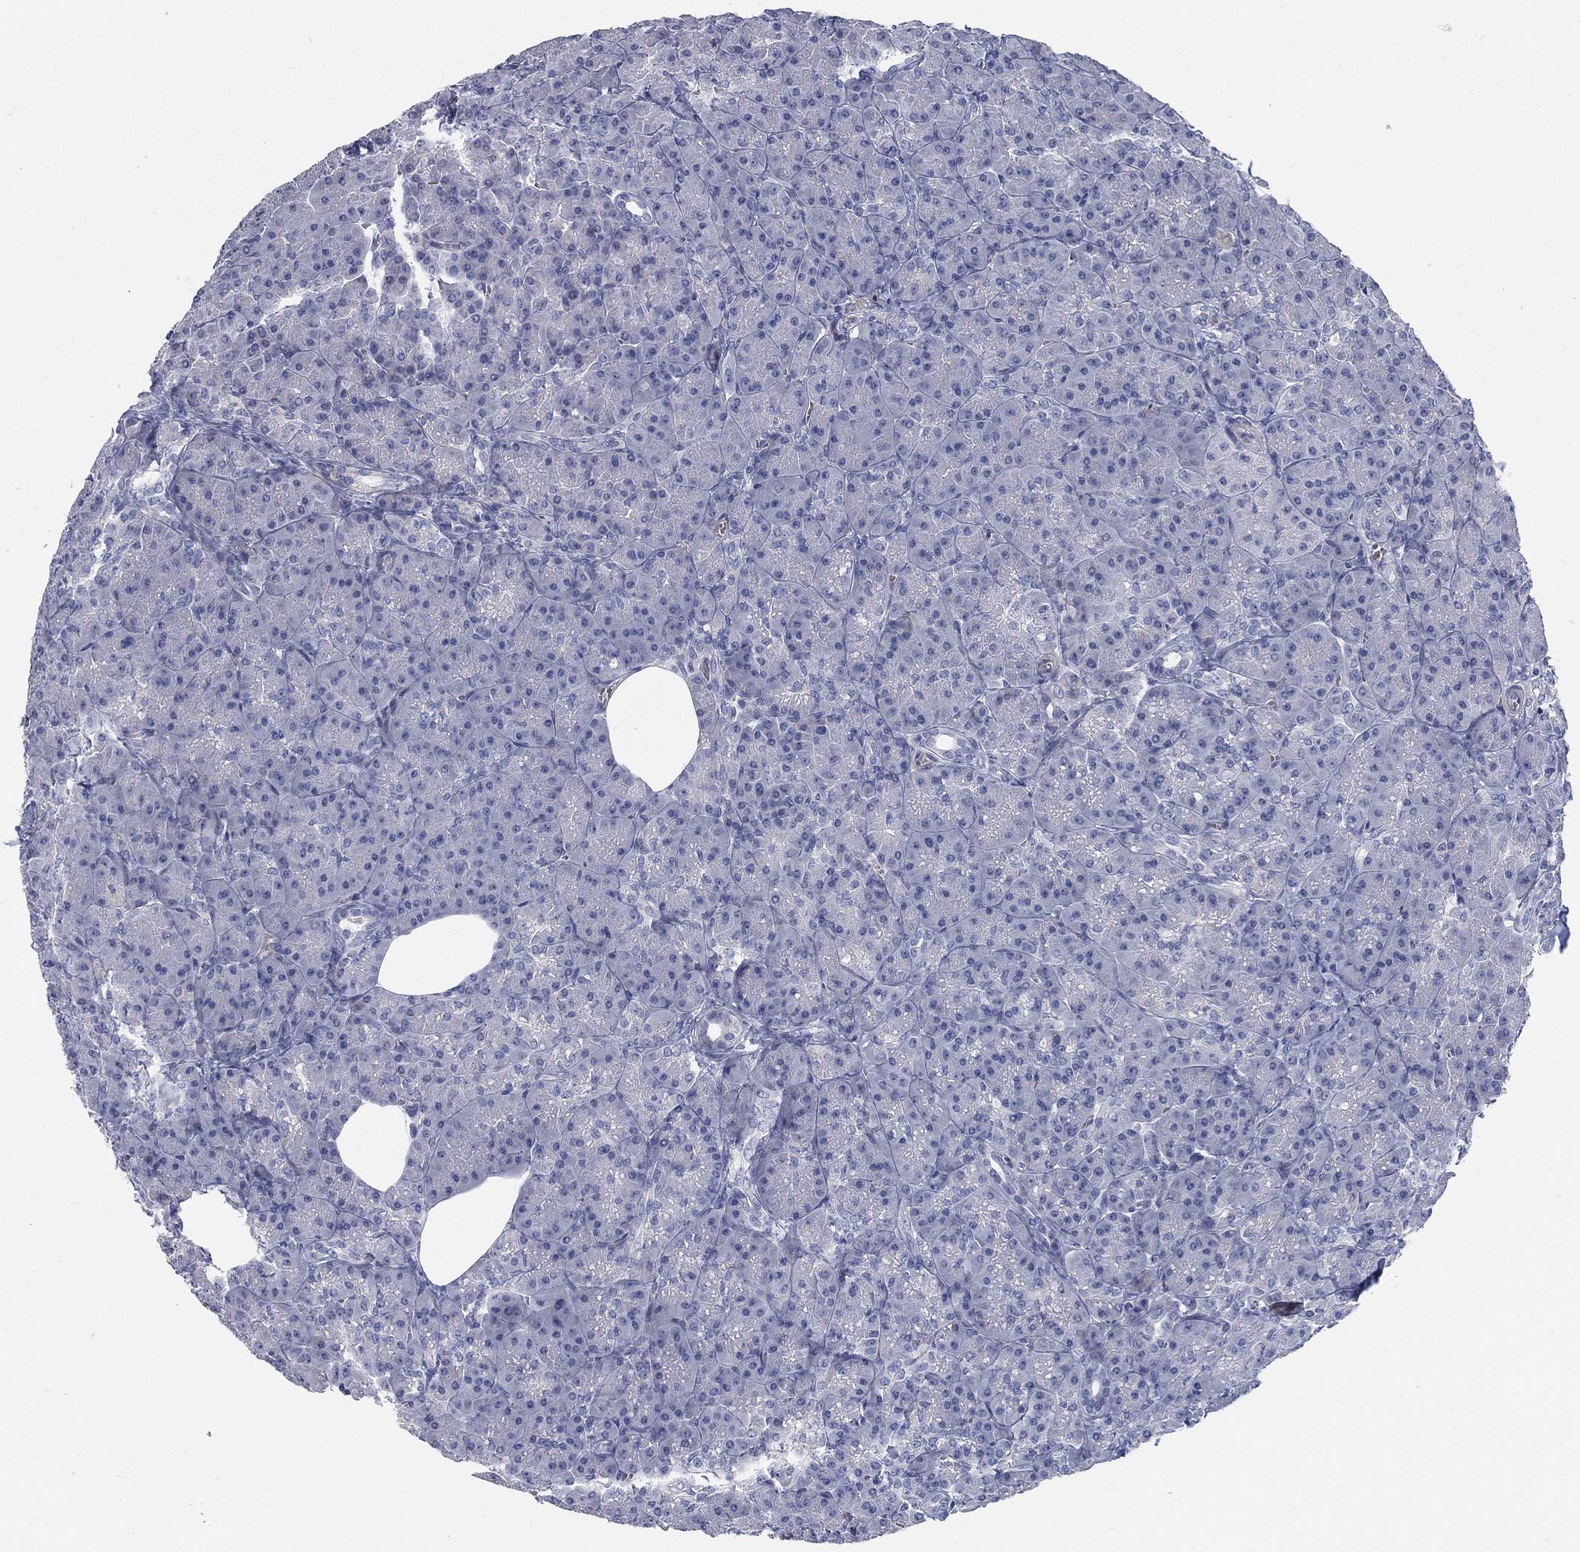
{"staining": {"intensity": "negative", "quantity": "none", "location": "none"}, "tissue": "pancreas", "cell_type": "Exocrine glandular cells", "image_type": "normal", "snomed": [{"axis": "morphology", "description": "Normal tissue, NOS"}, {"axis": "topography", "description": "Pancreas"}], "caption": "IHC photomicrograph of benign pancreas stained for a protein (brown), which demonstrates no positivity in exocrine glandular cells.", "gene": "DNER", "patient": {"sex": "male", "age": 57}}